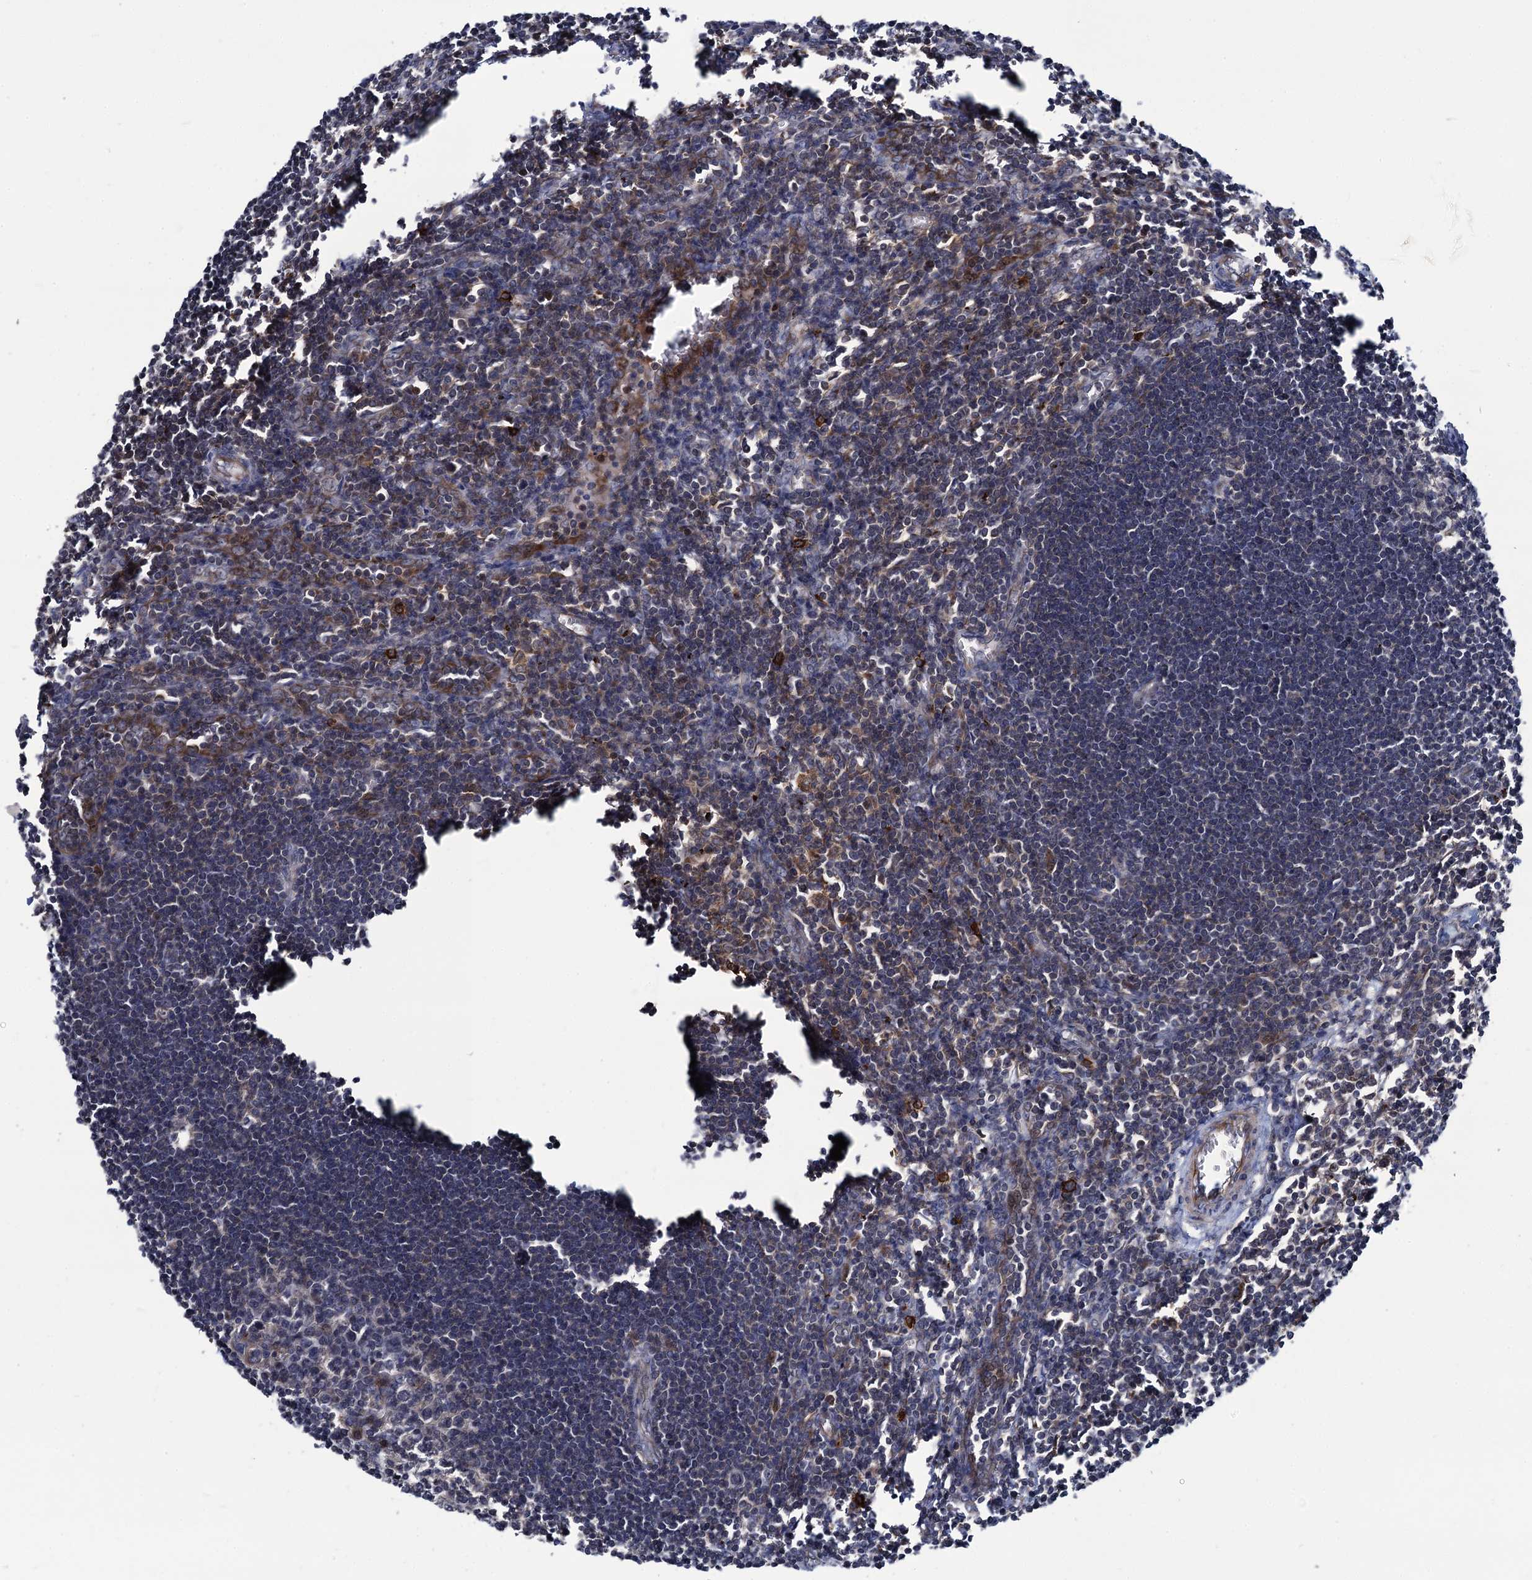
{"staining": {"intensity": "weak", "quantity": "25%-75%", "location": "cytoplasmic/membranous"}, "tissue": "lymph node", "cell_type": "Germinal center cells", "image_type": "normal", "snomed": [{"axis": "morphology", "description": "Normal tissue, NOS"}, {"axis": "morphology", "description": "Malignant melanoma, Metastatic site"}, {"axis": "topography", "description": "Lymph node"}], "caption": "IHC photomicrograph of unremarkable lymph node: lymph node stained using IHC demonstrates low levels of weak protein expression localized specifically in the cytoplasmic/membranous of germinal center cells, appearing as a cytoplasmic/membranous brown color.", "gene": "KXD1", "patient": {"sex": "male", "age": 41}}